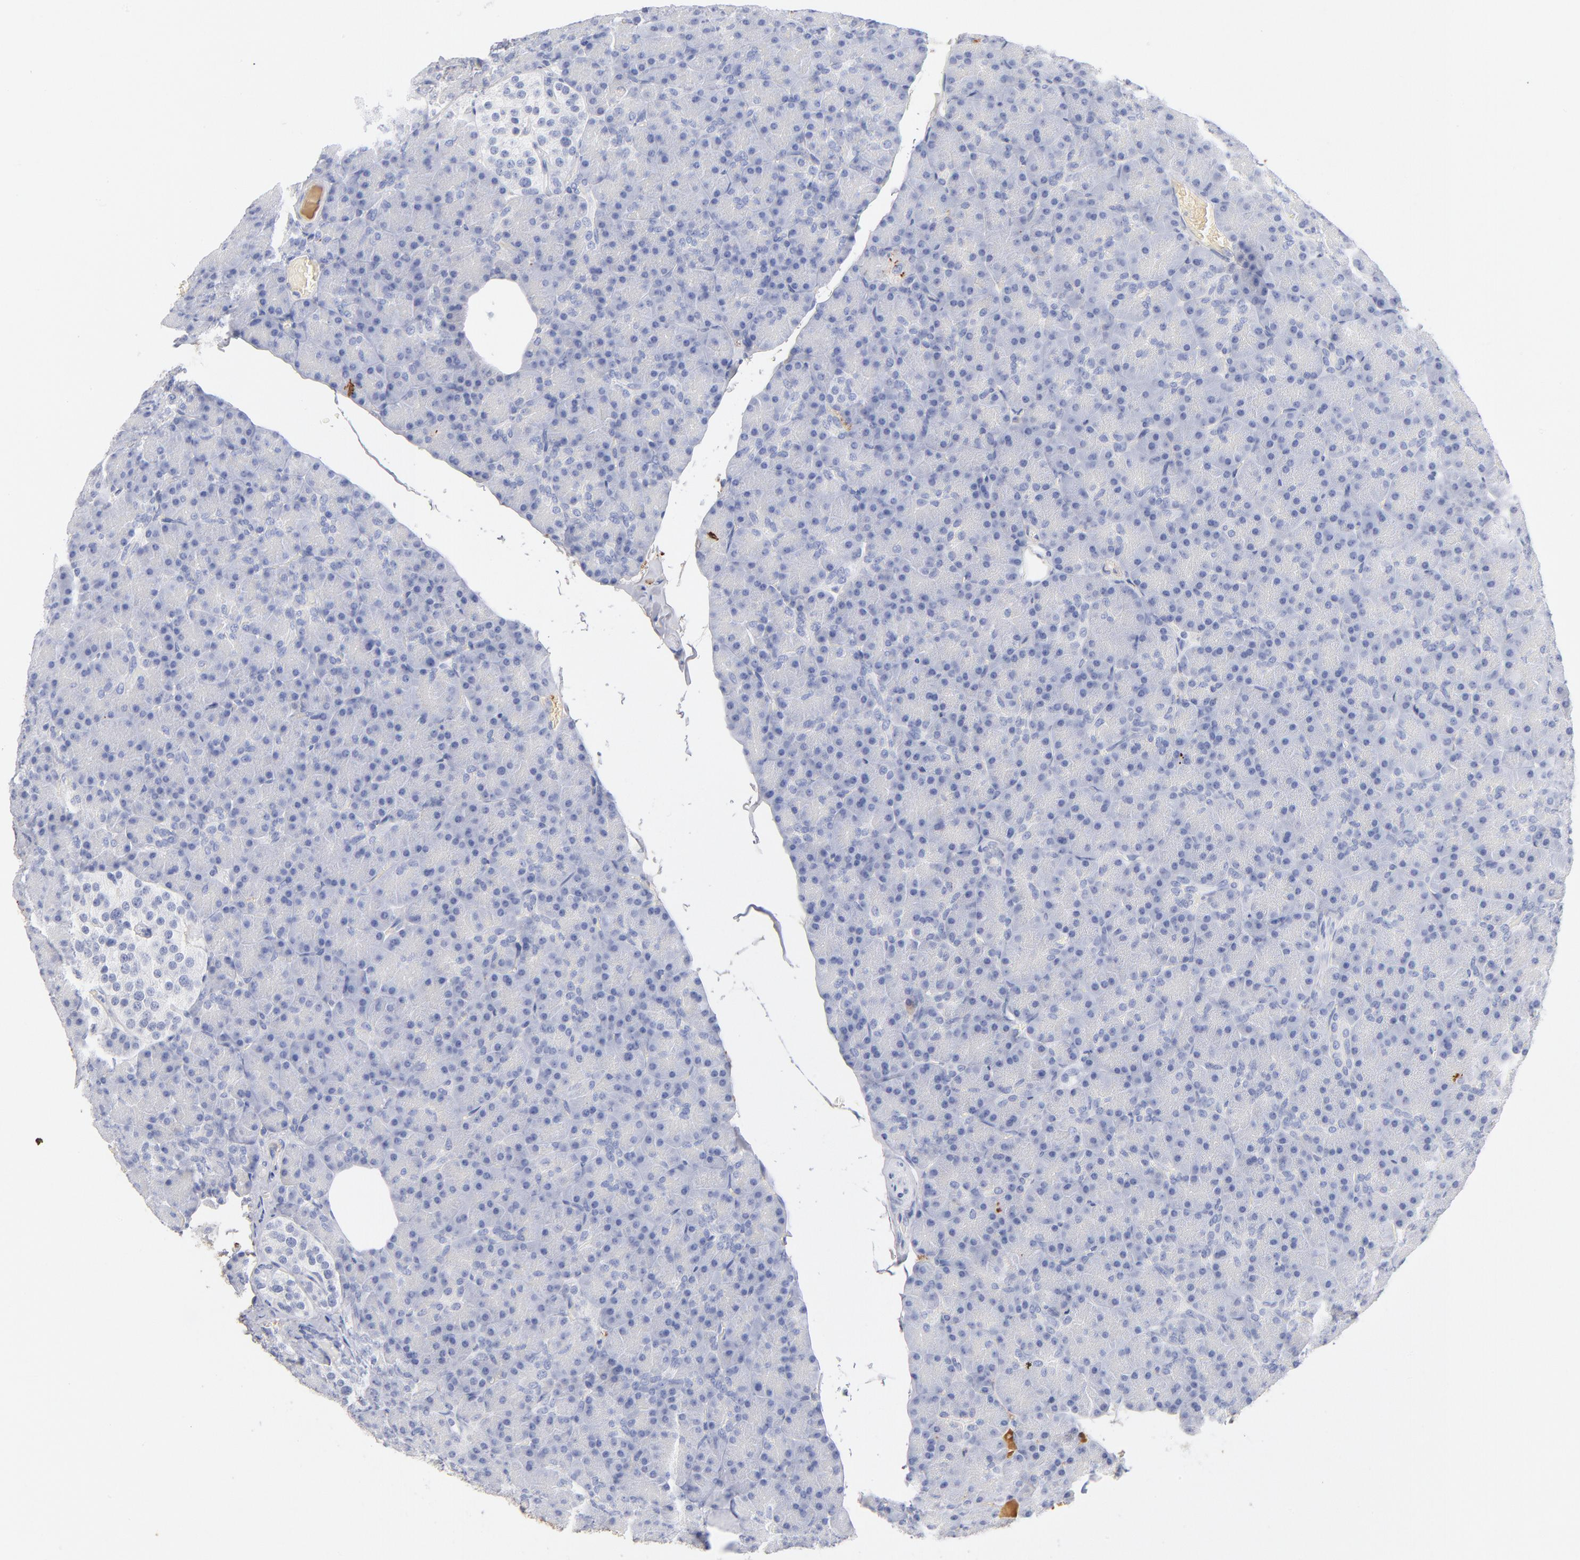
{"staining": {"intensity": "moderate", "quantity": "<25%", "location": "cytoplasmic/membranous"}, "tissue": "pancreas", "cell_type": "Exocrine glandular cells", "image_type": "normal", "snomed": [{"axis": "morphology", "description": "Normal tissue, NOS"}, {"axis": "topography", "description": "Pancreas"}], "caption": "Immunohistochemistry (IHC) image of normal pancreas stained for a protein (brown), which demonstrates low levels of moderate cytoplasmic/membranous staining in approximately <25% of exocrine glandular cells.", "gene": "C3", "patient": {"sex": "female", "age": 43}}